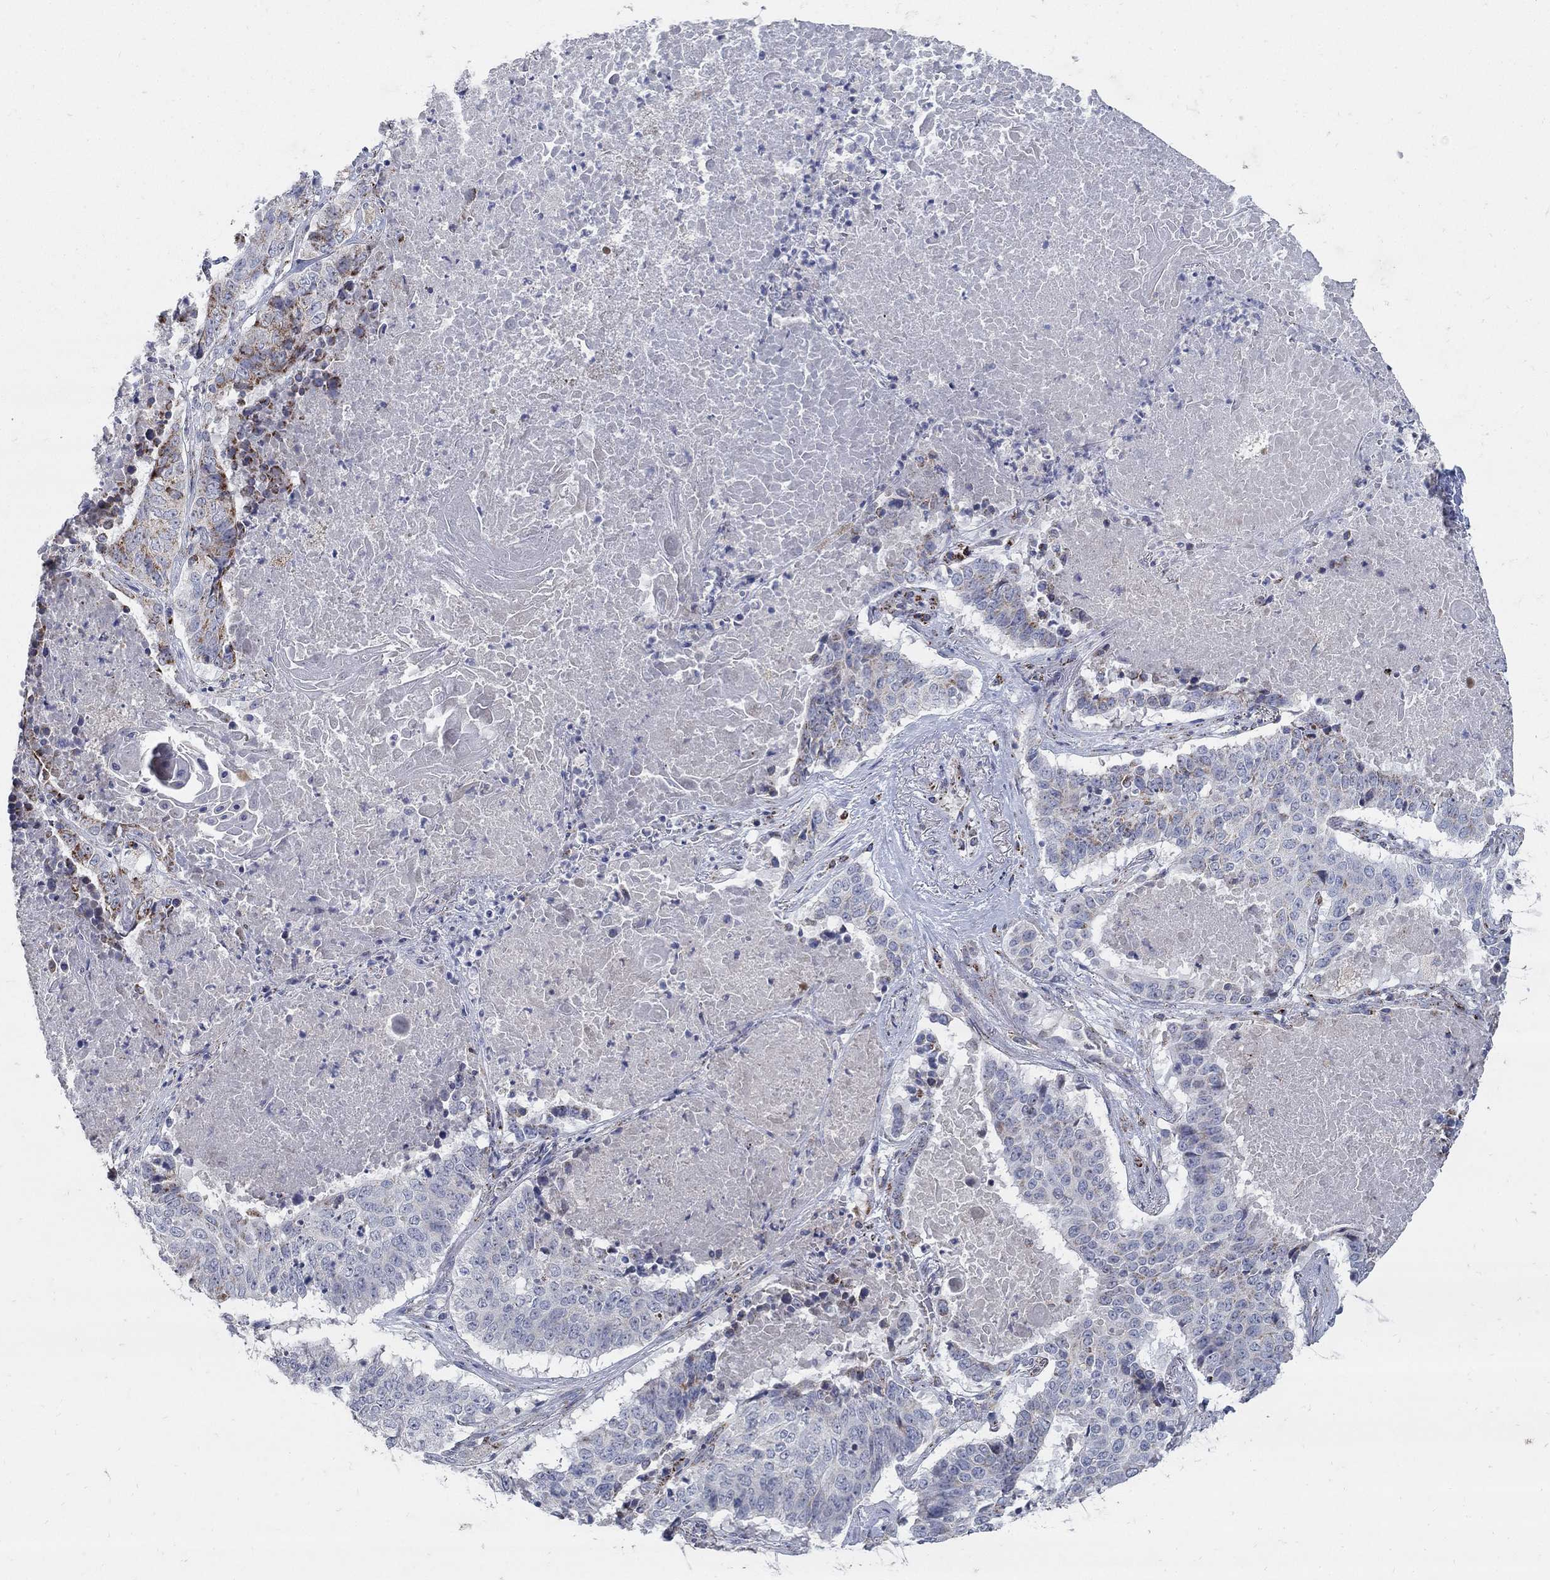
{"staining": {"intensity": "strong", "quantity": "<25%", "location": "cytoplasmic/membranous"}, "tissue": "lung cancer", "cell_type": "Tumor cells", "image_type": "cancer", "snomed": [{"axis": "morphology", "description": "Squamous cell carcinoma, NOS"}, {"axis": "topography", "description": "Lung"}], "caption": "A histopathology image of human lung cancer stained for a protein exhibits strong cytoplasmic/membranous brown staining in tumor cells.", "gene": "HMX2", "patient": {"sex": "male", "age": 64}}